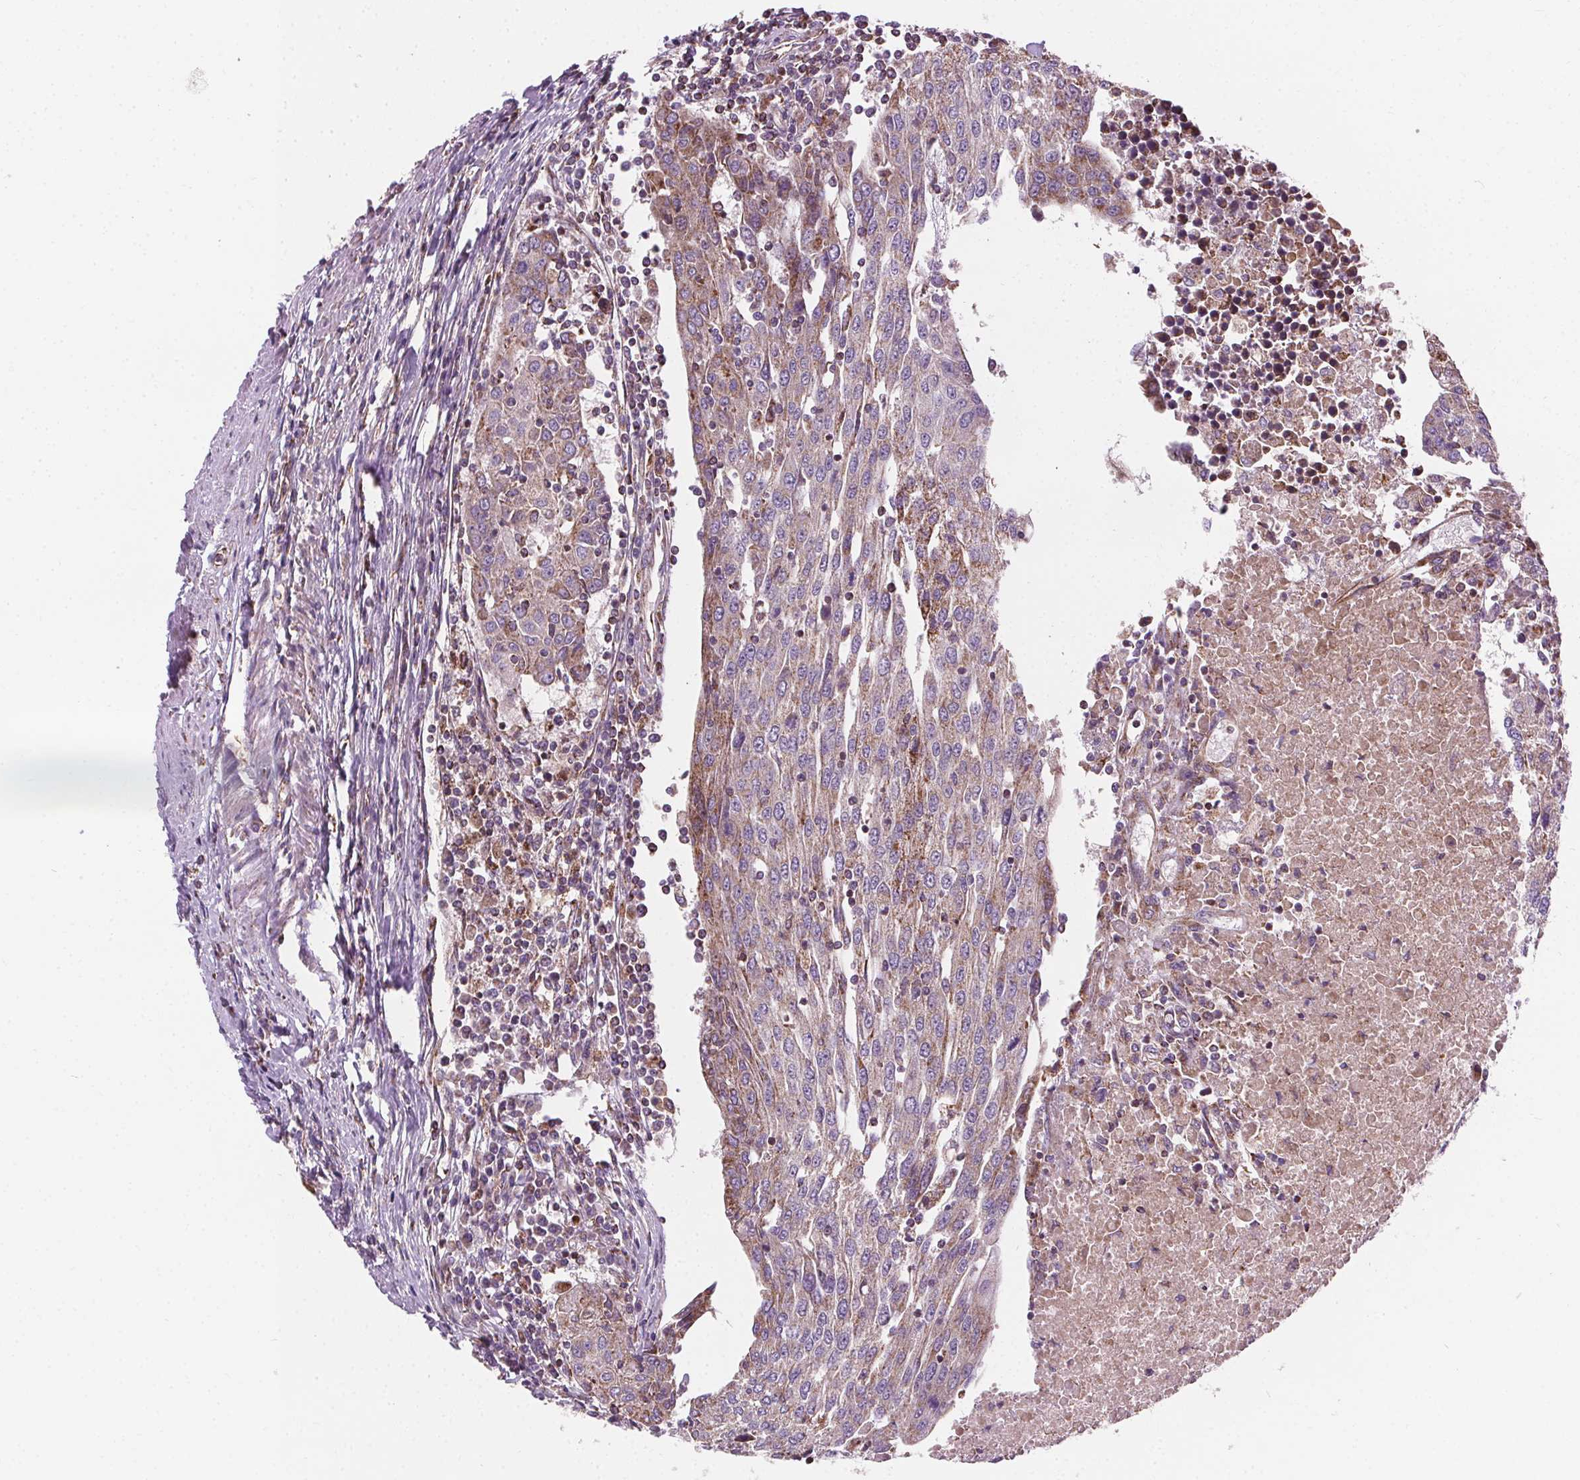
{"staining": {"intensity": "moderate", "quantity": "<25%", "location": "cytoplasmic/membranous"}, "tissue": "urothelial cancer", "cell_type": "Tumor cells", "image_type": "cancer", "snomed": [{"axis": "morphology", "description": "Urothelial carcinoma, High grade"}, {"axis": "topography", "description": "Urinary bladder"}], "caption": "This is a photomicrograph of IHC staining of urothelial carcinoma (high-grade), which shows moderate staining in the cytoplasmic/membranous of tumor cells.", "gene": "GOLT1B", "patient": {"sex": "female", "age": 85}}